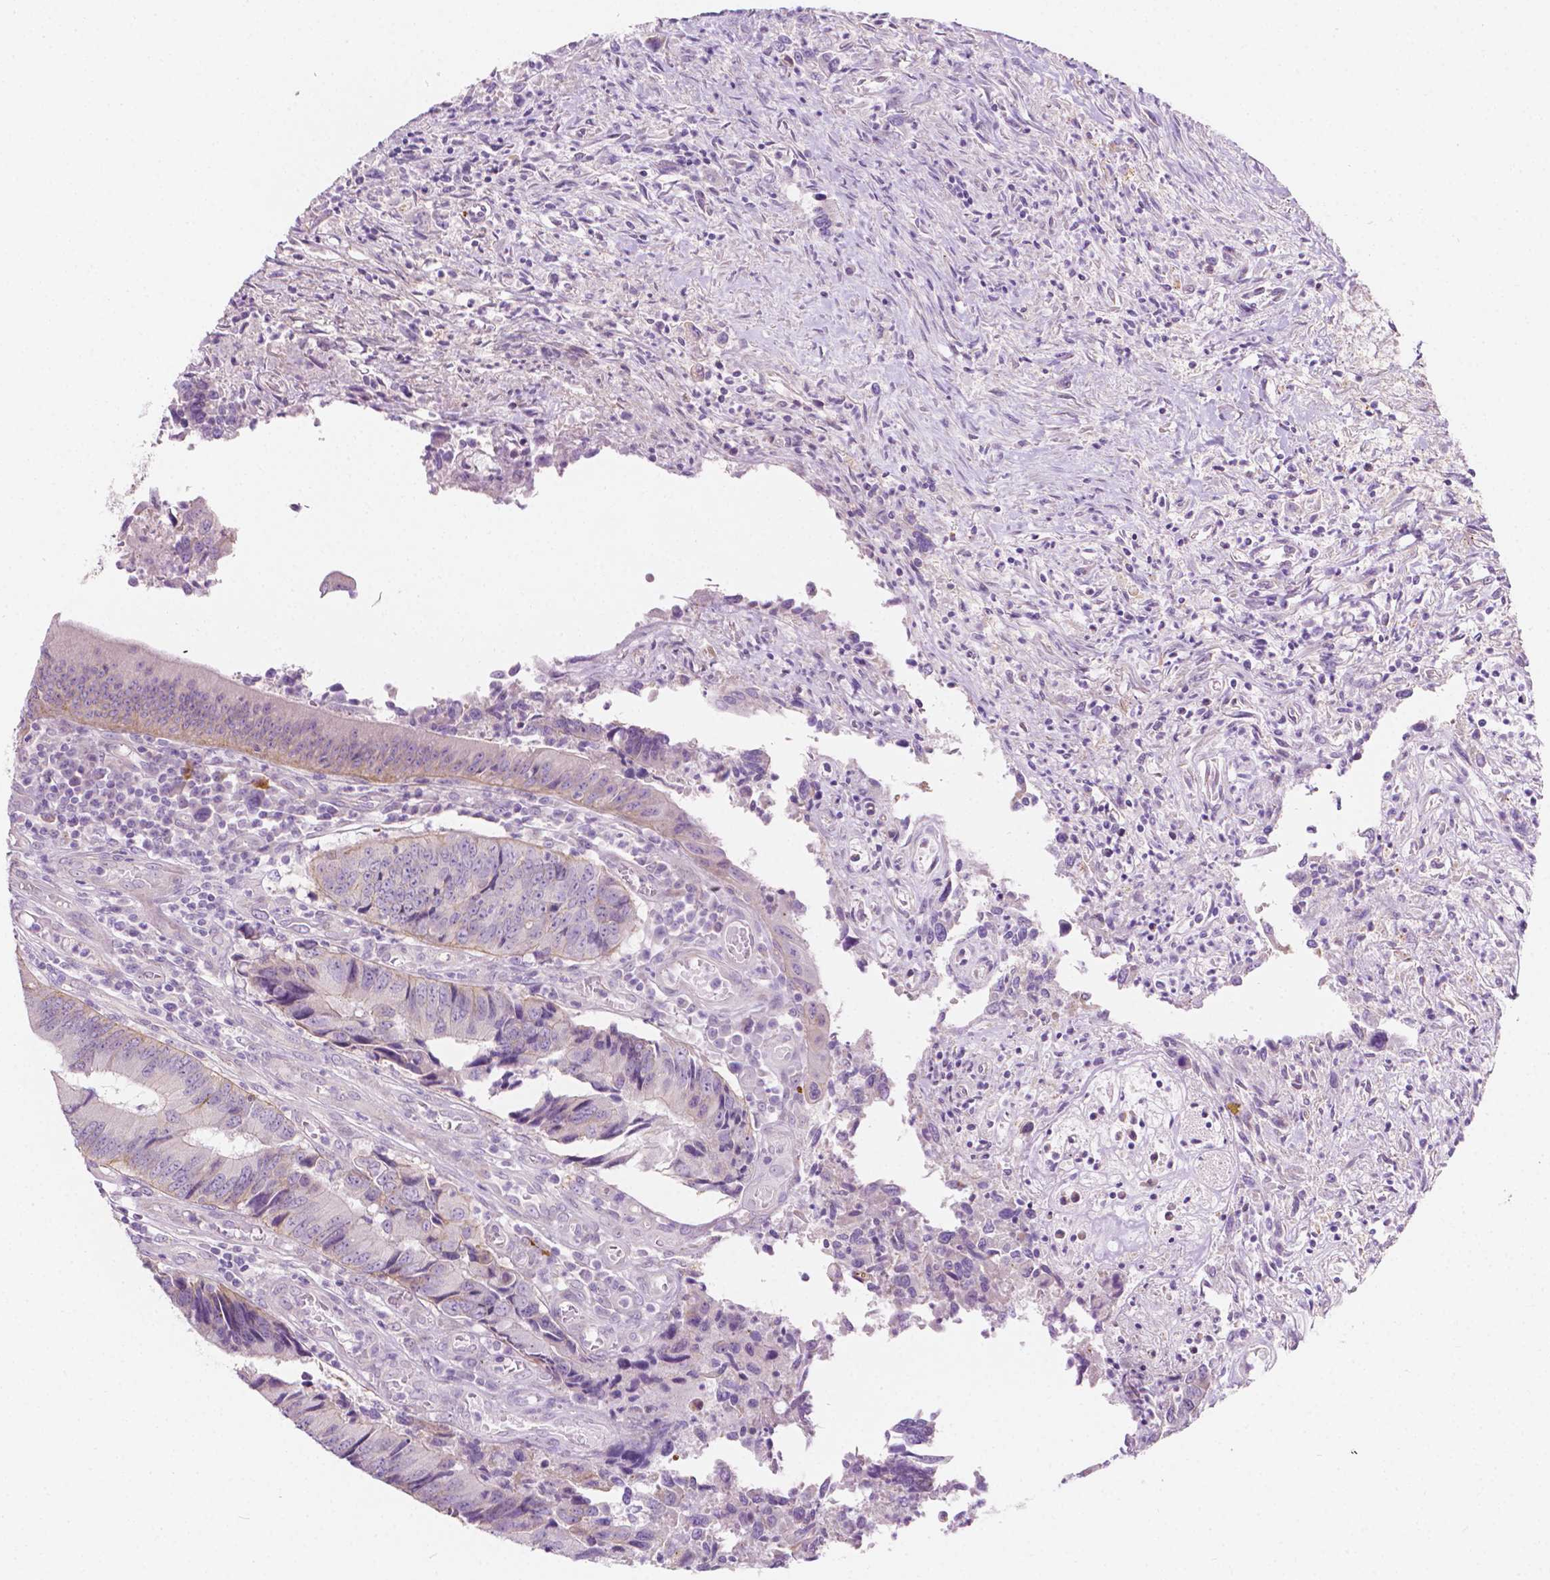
{"staining": {"intensity": "weak", "quantity": "<25%", "location": "cytoplasmic/membranous"}, "tissue": "colorectal cancer", "cell_type": "Tumor cells", "image_type": "cancer", "snomed": [{"axis": "morphology", "description": "Adenocarcinoma, NOS"}, {"axis": "topography", "description": "Colon"}], "caption": "Image shows no protein expression in tumor cells of colorectal adenocarcinoma tissue.", "gene": "NOS1AP", "patient": {"sex": "female", "age": 67}}